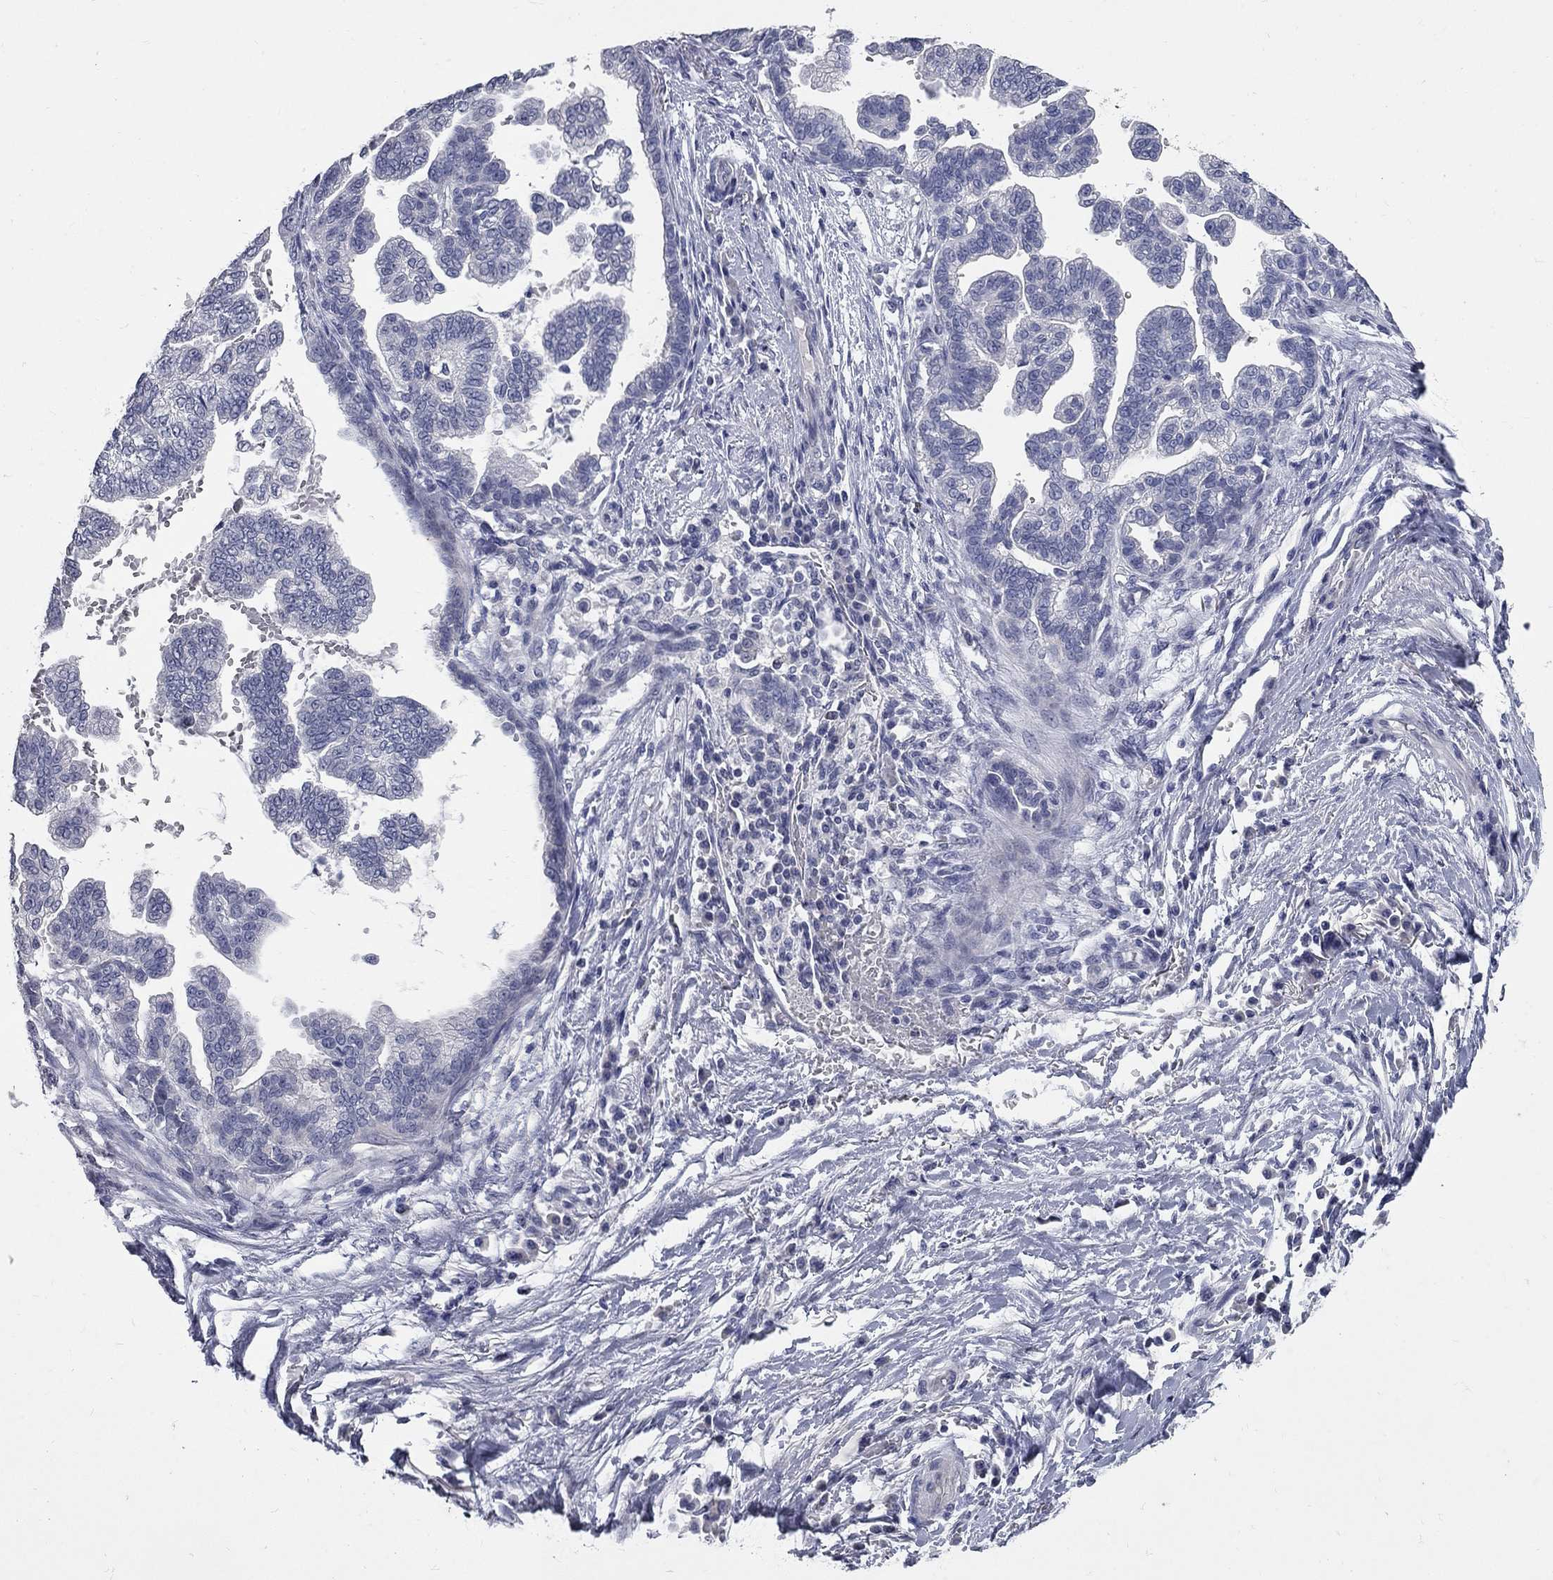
{"staining": {"intensity": "negative", "quantity": "none", "location": "none"}, "tissue": "stomach cancer", "cell_type": "Tumor cells", "image_type": "cancer", "snomed": [{"axis": "morphology", "description": "Adenocarcinoma, NOS"}, {"axis": "topography", "description": "Stomach"}], "caption": "The IHC micrograph has no significant staining in tumor cells of adenocarcinoma (stomach) tissue.", "gene": "SYT12", "patient": {"sex": "male", "age": 83}}